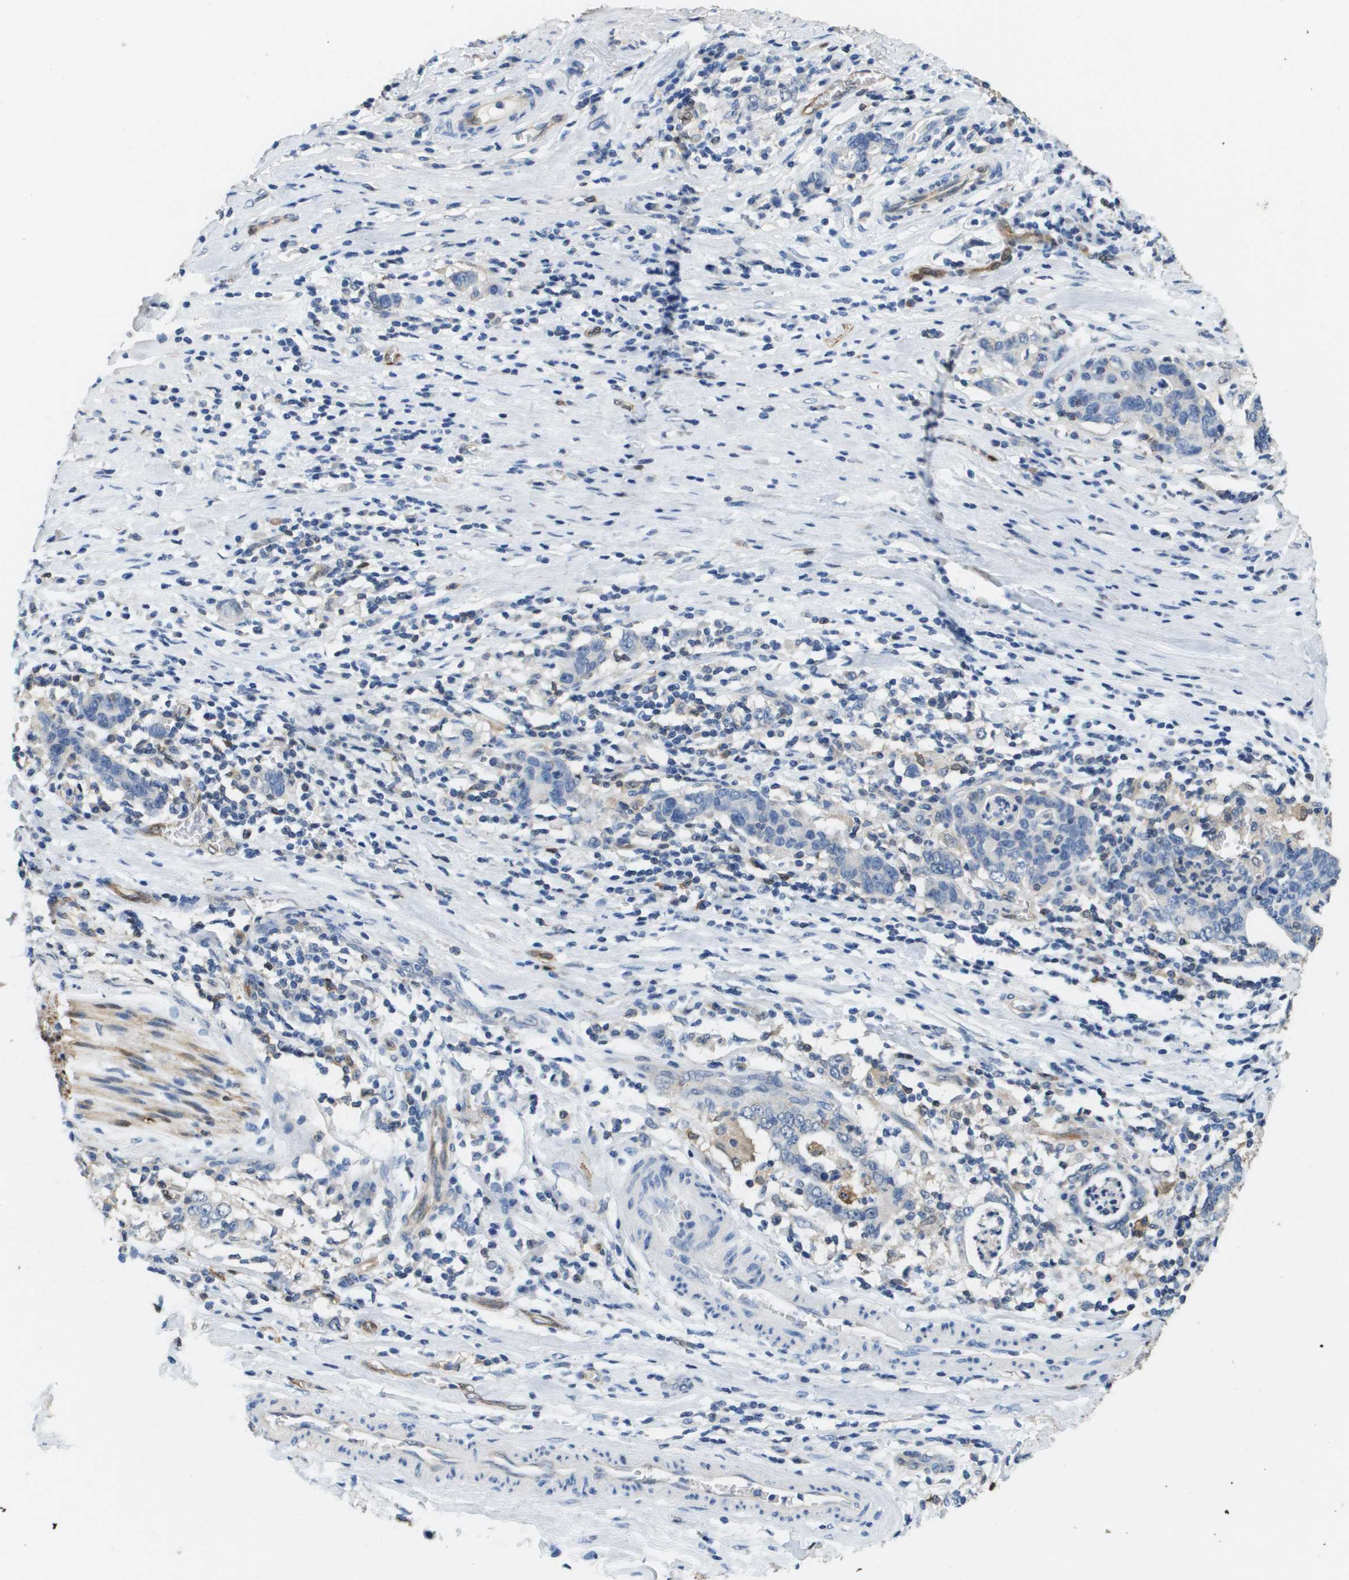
{"staining": {"intensity": "negative", "quantity": "none", "location": "none"}, "tissue": "stomach cancer", "cell_type": "Tumor cells", "image_type": "cancer", "snomed": [{"axis": "morphology", "description": "Adenocarcinoma, NOS"}, {"axis": "topography", "description": "Stomach, lower"}], "caption": "DAB immunohistochemical staining of adenocarcinoma (stomach) reveals no significant staining in tumor cells.", "gene": "FABP5", "patient": {"sex": "female", "age": 72}}